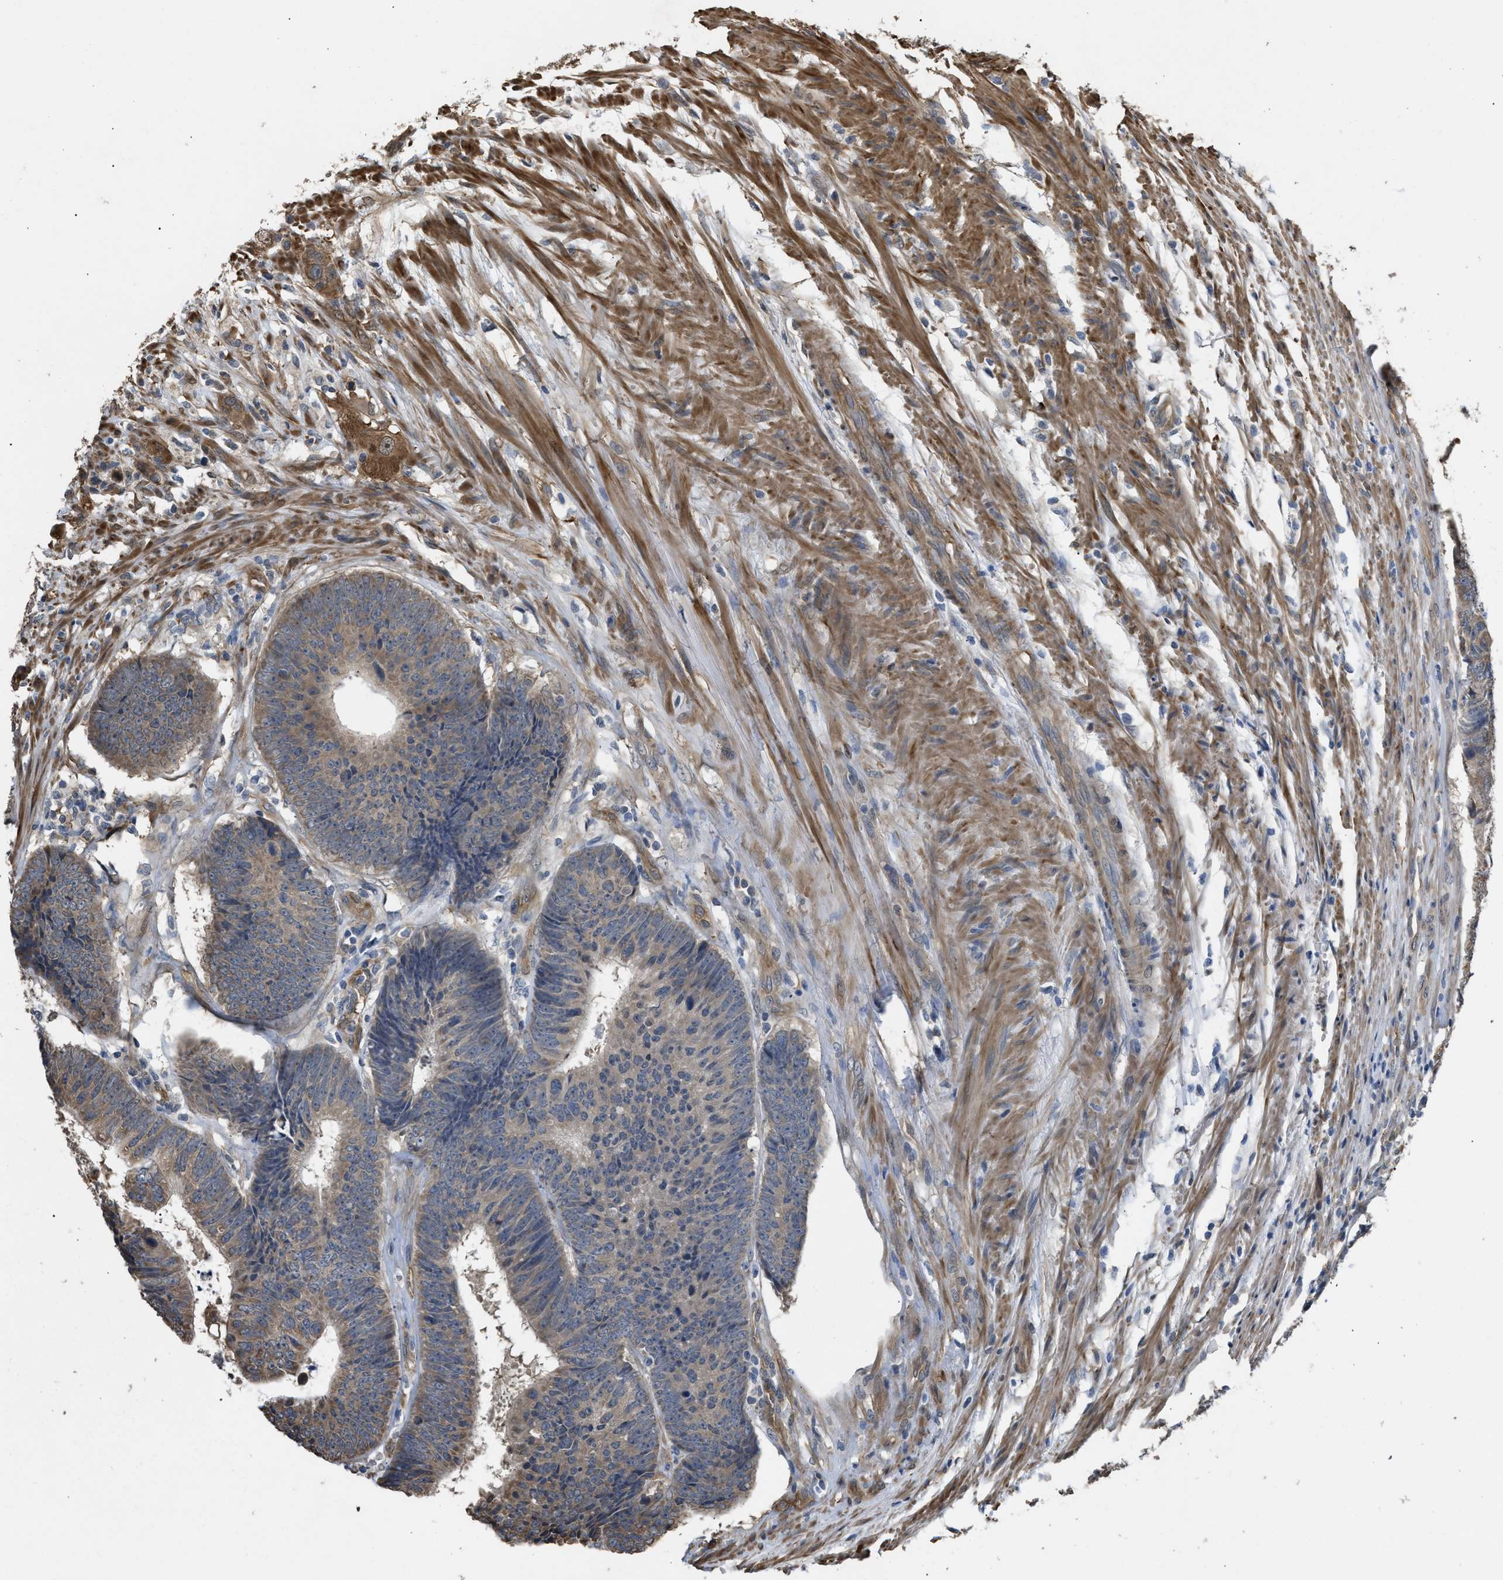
{"staining": {"intensity": "weak", "quantity": ">75%", "location": "cytoplasmic/membranous"}, "tissue": "colorectal cancer", "cell_type": "Tumor cells", "image_type": "cancer", "snomed": [{"axis": "morphology", "description": "Adenocarcinoma, NOS"}, {"axis": "topography", "description": "Colon"}], "caption": "Immunohistochemistry (IHC) of human colorectal adenocarcinoma displays low levels of weak cytoplasmic/membranous positivity in approximately >75% of tumor cells.", "gene": "BAG3", "patient": {"sex": "male", "age": 56}}